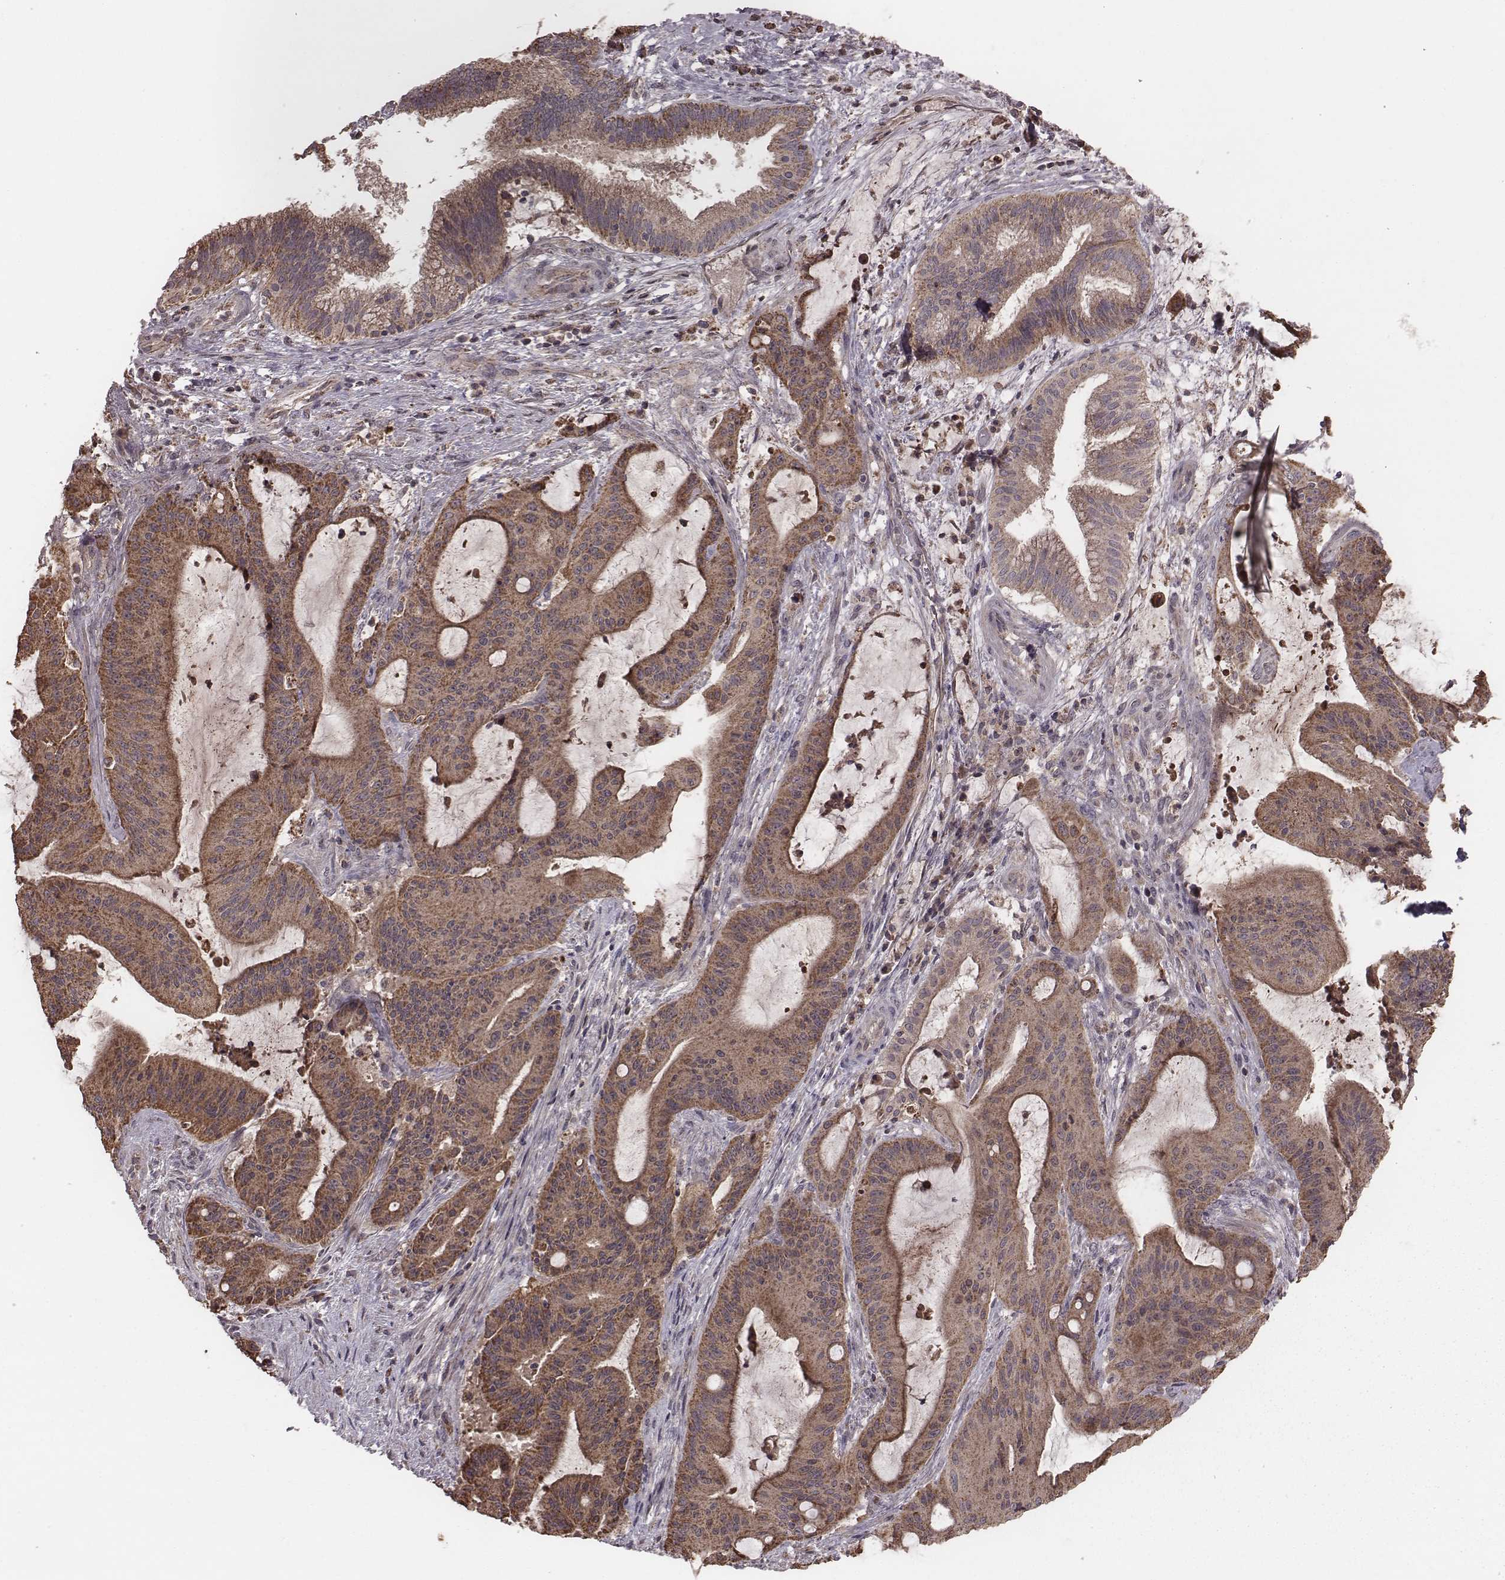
{"staining": {"intensity": "strong", "quantity": ">75%", "location": "cytoplasmic/membranous"}, "tissue": "liver cancer", "cell_type": "Tumor cells", "image_type": "cancer", "snomed": [{"axis": "morphology", "description": "Cholangiocarcinoma"}, {"axis": "topography", "description": "Liver"}], "caption": "Human liver cancer stained with a brown dye reveals strong cytoplasmic/membranous positive positivity in approximately >75% of tumor cells.", "gene": "PDCD2L", "patient": {"sex": "female", "age": 73}}